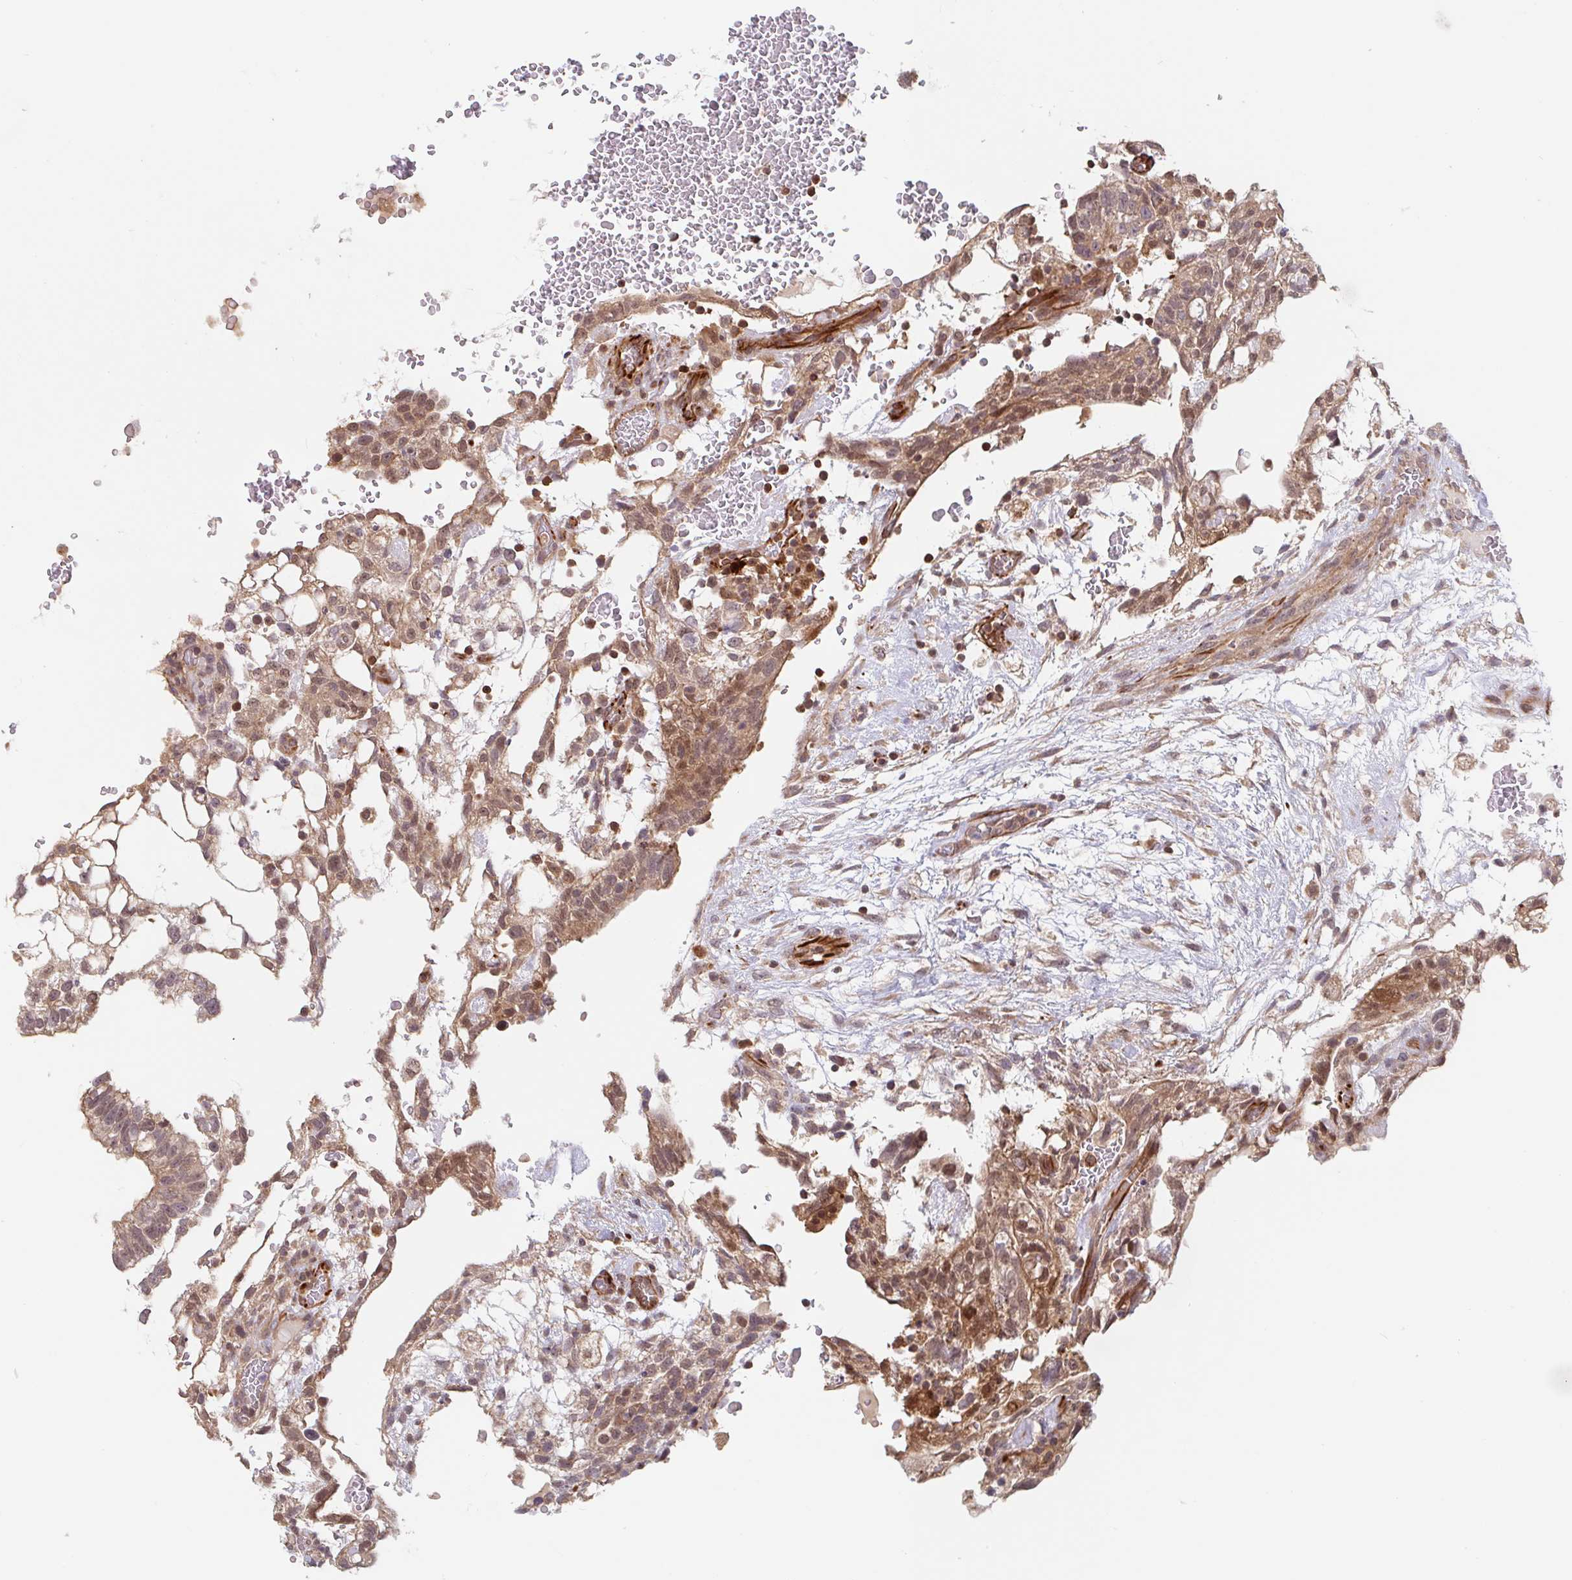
{"staining": {"intensity": "moderate", "quantity": ">75%", "location": "cytoplasmic/membranous,nuclear"}, "tissue": "testis cancer", "cell_type": "Tumor cells", "image_type": "cancer", "snomed": [{"axis": "morphology", "description": "Carcinoma, Embryonal, NOS"}, {"axis": "topography", "description": "Testis"}], "caption": "High-magnification brightfield microscopy of testis embryonal carcinoma stained with DAB (3,3'-diaminobenzidine) (brown) and counterstained with hematoxylin (blue). tumor cells exhibit moderate cytoplasmic/membranous and nuclear staining is appreciated in approximately>75% of cells. (DAB IHC with brightfield microscopy, high magnification).", "gene": "NUB1", "patient": {"sex": "male", "age": 32}}